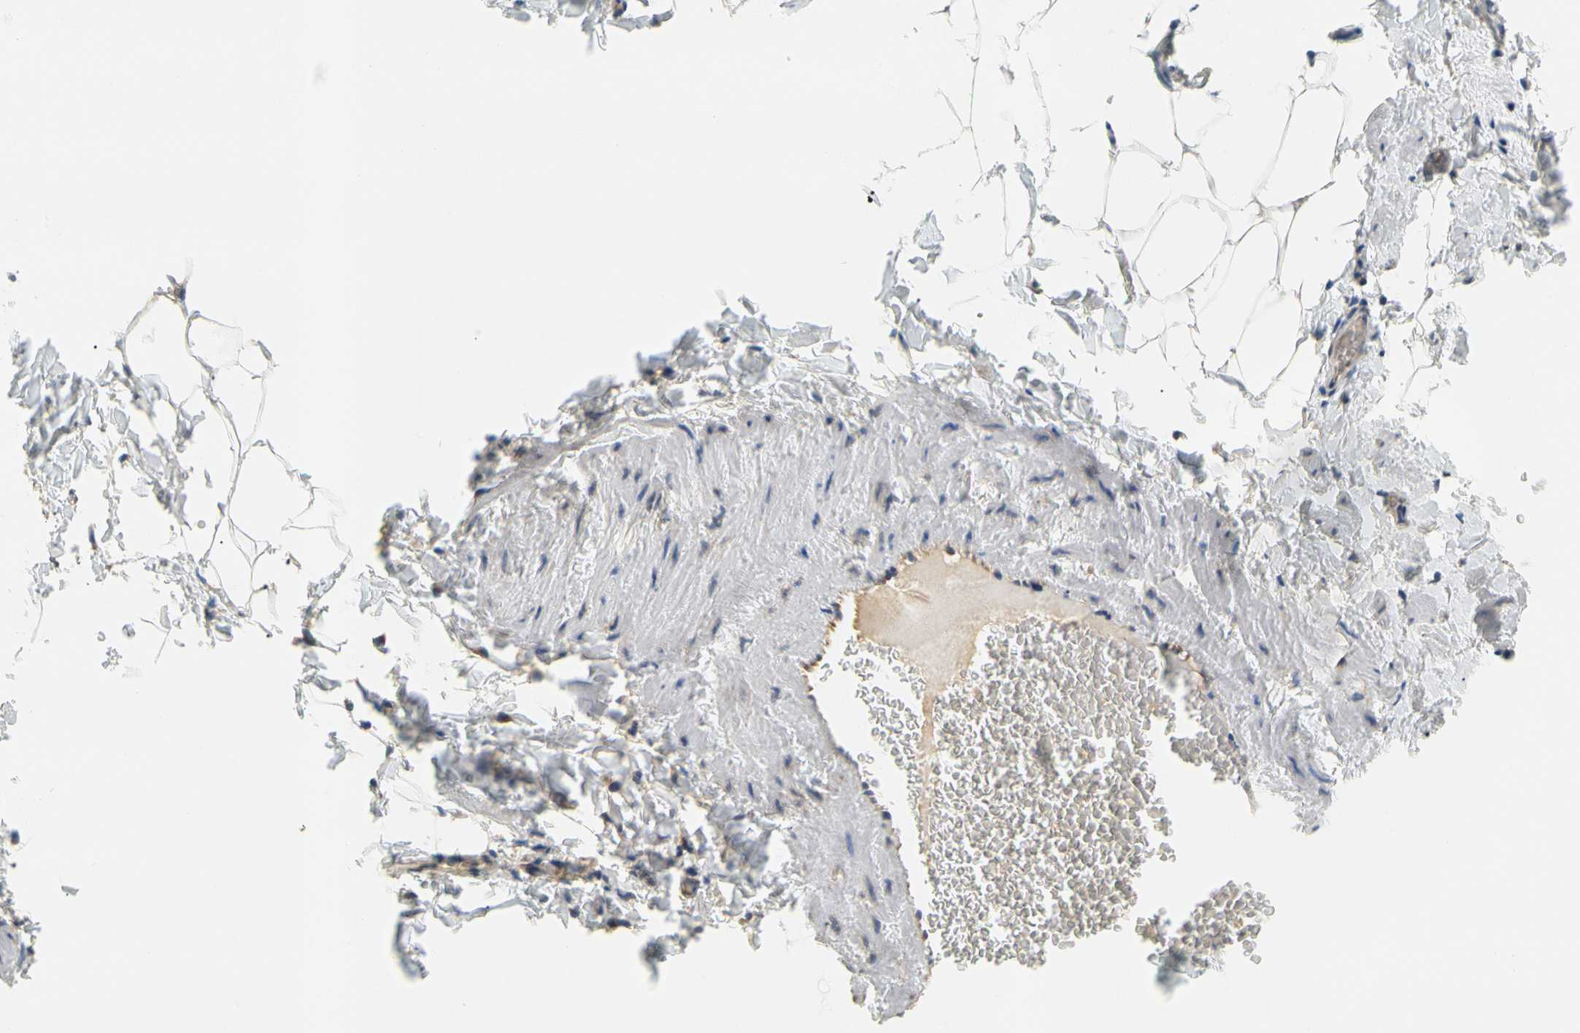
{"staining": {"intensity": "moderate", "quantity": "<25%", "location": "cytoplasmic/membranous"}, "tissue": "adipose tissue", "cell_type": "Adipocytes", "image_type": "normal", "snomed": [{"axis": "morphology", "description": "Normal tissue, NOS"}, {"axis": "topography", "description": "Vascular tissue"}], "caption": "An image of human adipose tissue stained for a protein demonstrates moderate cytoplasmic/membranous brown staining in adipocytes. Using DAB (3,3'-diaminobenzidine) (brown) and hematoxylin (blue) stains, captured at high magnification using brightfield microscopy.", "gene": "LRRC47", "patient": {"sex": "male", "age": 41}}